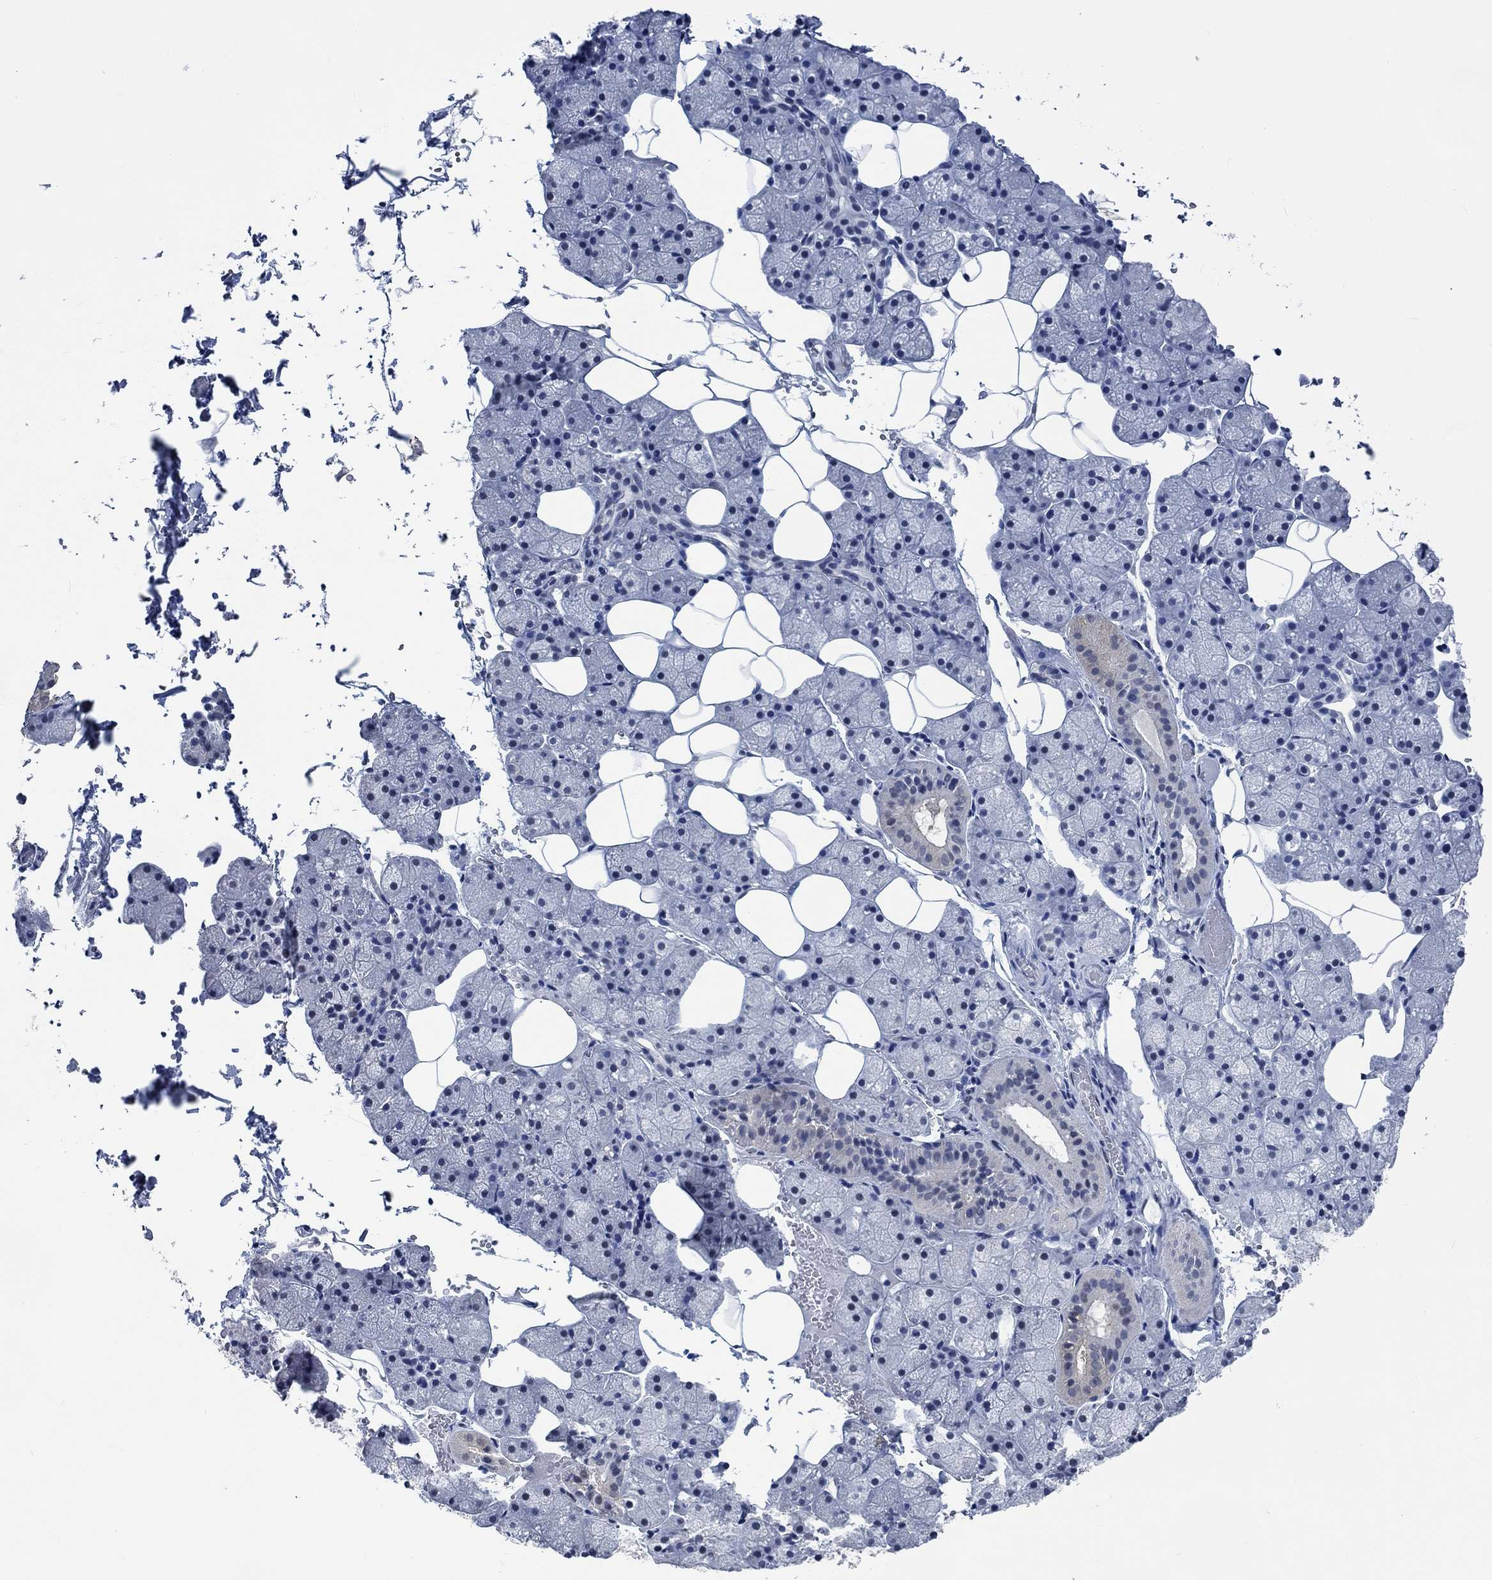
{"staining": {"intensity": "negative", "quantity": "none", "location": "none"}, "tissue": "salivary gland", "cell_type": "Glandular cells", "image_type": "normal", "snomed": [{"axis": "morphology", "description": "Normal tissue, NOS"}, {"axis": "topography", "description": "Salivary gland"}], "caption": "Protein analysis of benign salivary gland exhibits no significant expression in glandular cells. (DAB (3,3'-diaminobenzidine) IHC with hematoxylin counter stain).", "gene": "OBSCN", "patient": {"sex": "male", "age": 38}}